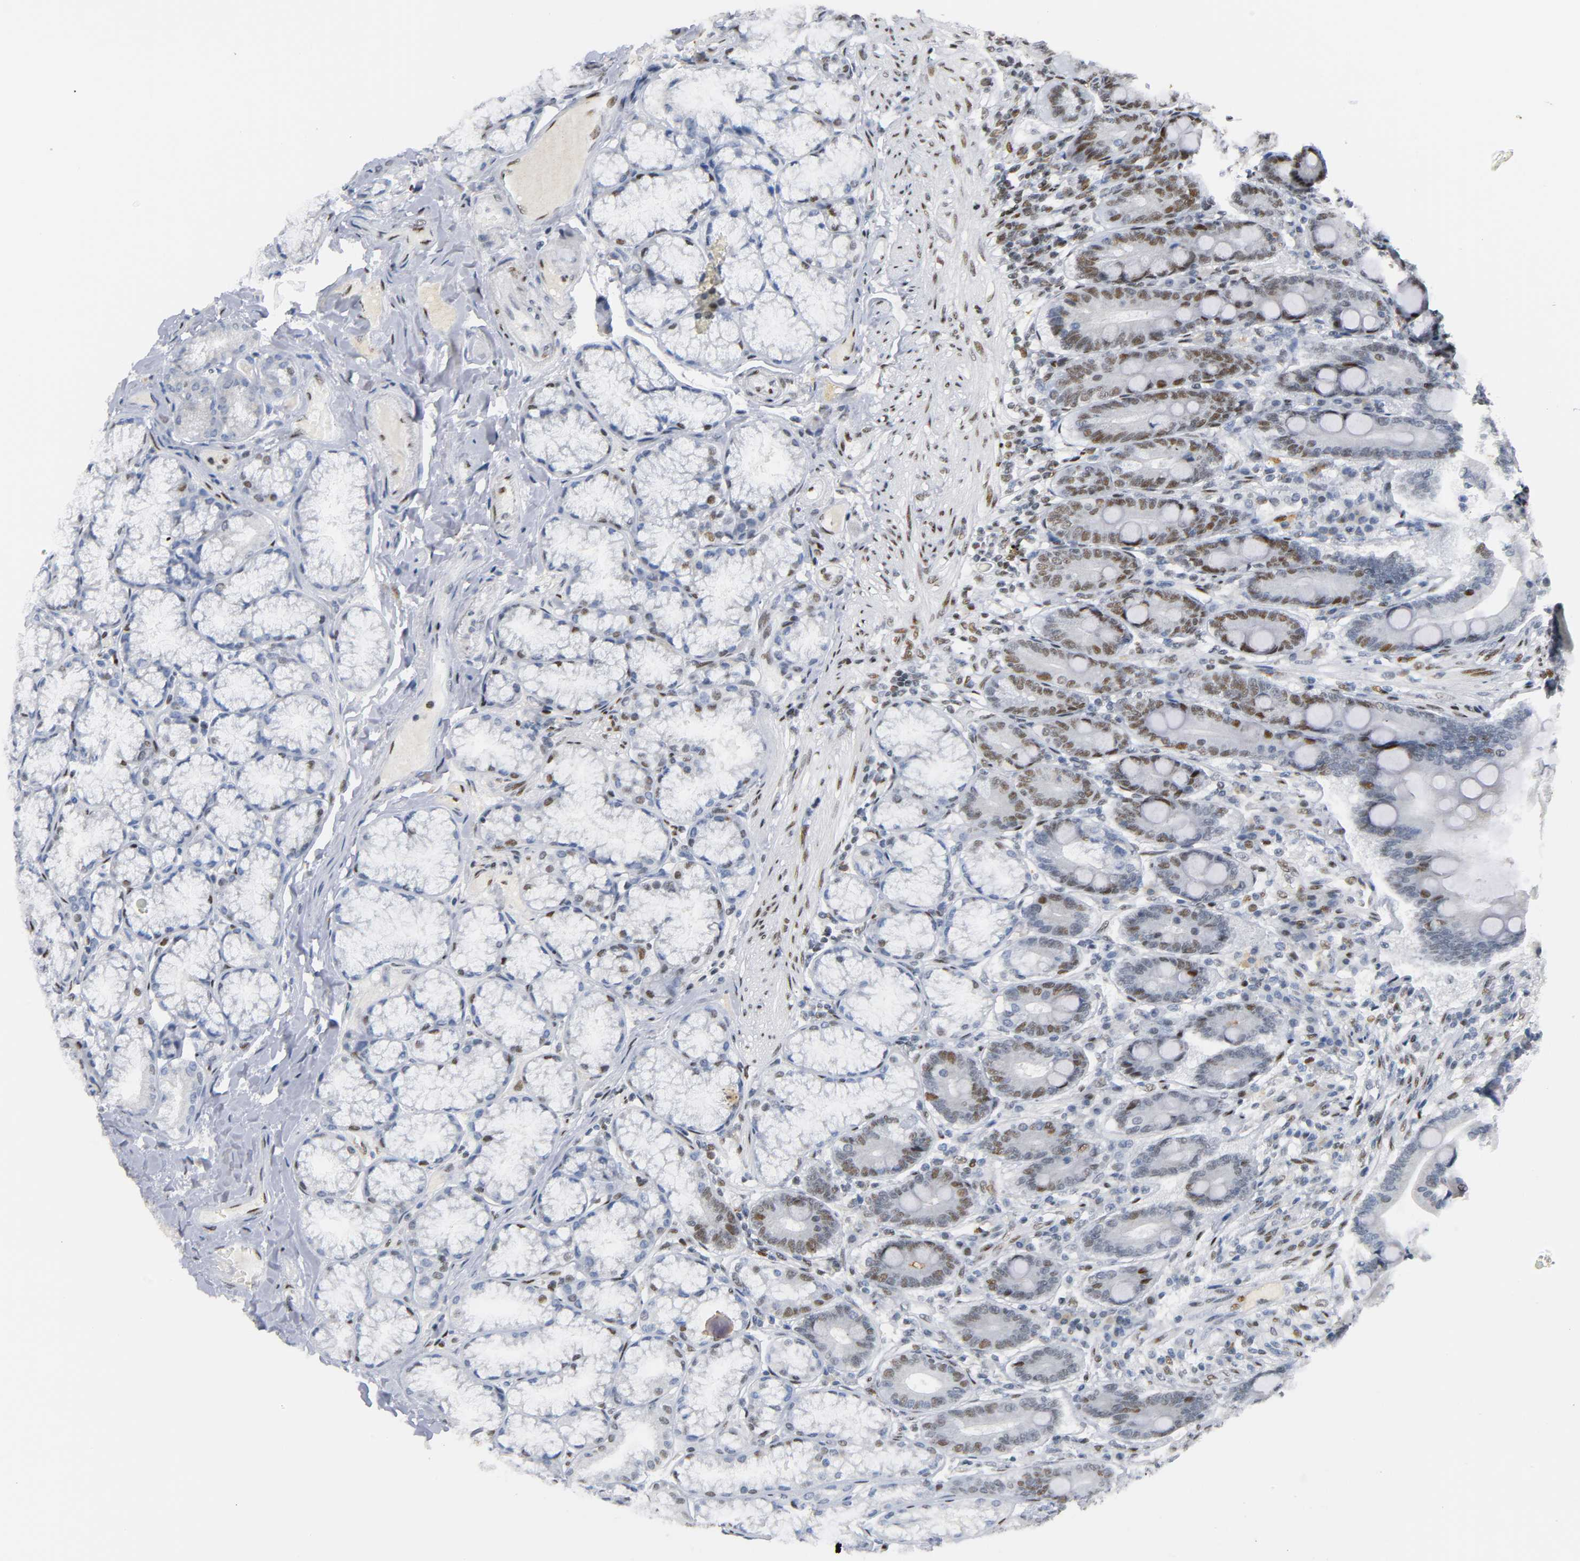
{"staining": {"intensity": "strong", "quantity": ">75%", "location": "nuclear"}, "tissue": "duodenum", "cell_type": "Glandular cells", "image_type": "normal", "snomed": [{"axis": "morphology", "description": "Normal tissue, NOS"}, {"axis": "topography", "description": "Duodenum"}], "caption": "A histopathology image showing strong nuclear expression in about >75% of glandular cells in normal duodenum, as visualized by brown immunohistochemical staining.", "gene": "CREBBP", "patient": {"sex": "female", "age": 64}}